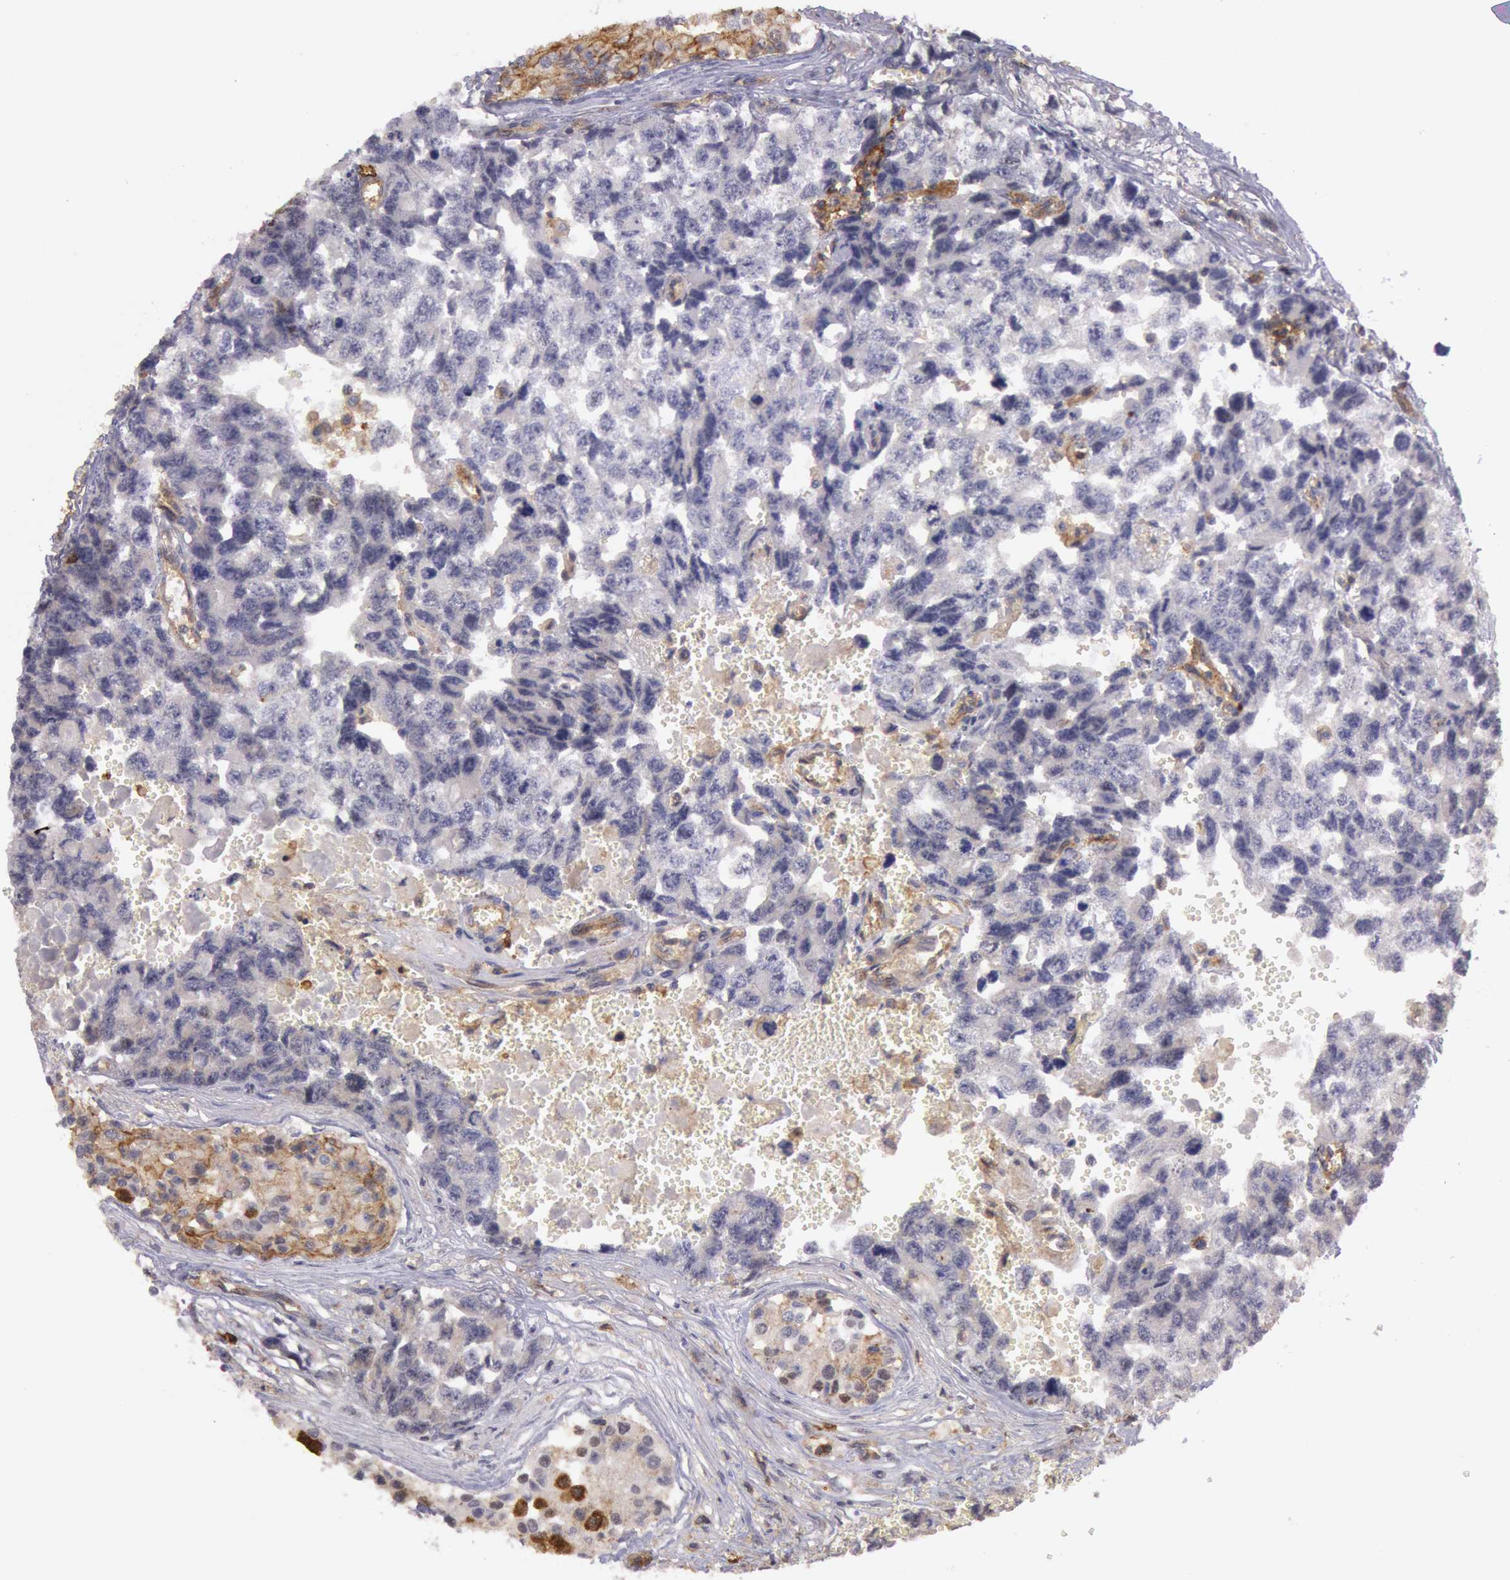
{"staining": {"intensity": "negative", "quantity": "none", "location": "none"}, "tissue": "testis cancer", "cell_type": "Tumor cells", "image_type": "cancer", "snomed": [{"axis": "morphology", "description": "Carcinoma, Embryonal, NOS"}, {"axis": "topography", "description": "Testis"}], "caption": "An immunohistochemistry histopathology image of testis cancer (embryonal carcinoma) is shown. There is no staining in tumor cells of testis cancer (embryonal carcinoma).", "gene": "TRIB2", "patient": {"sex": "male", "age": 31}}